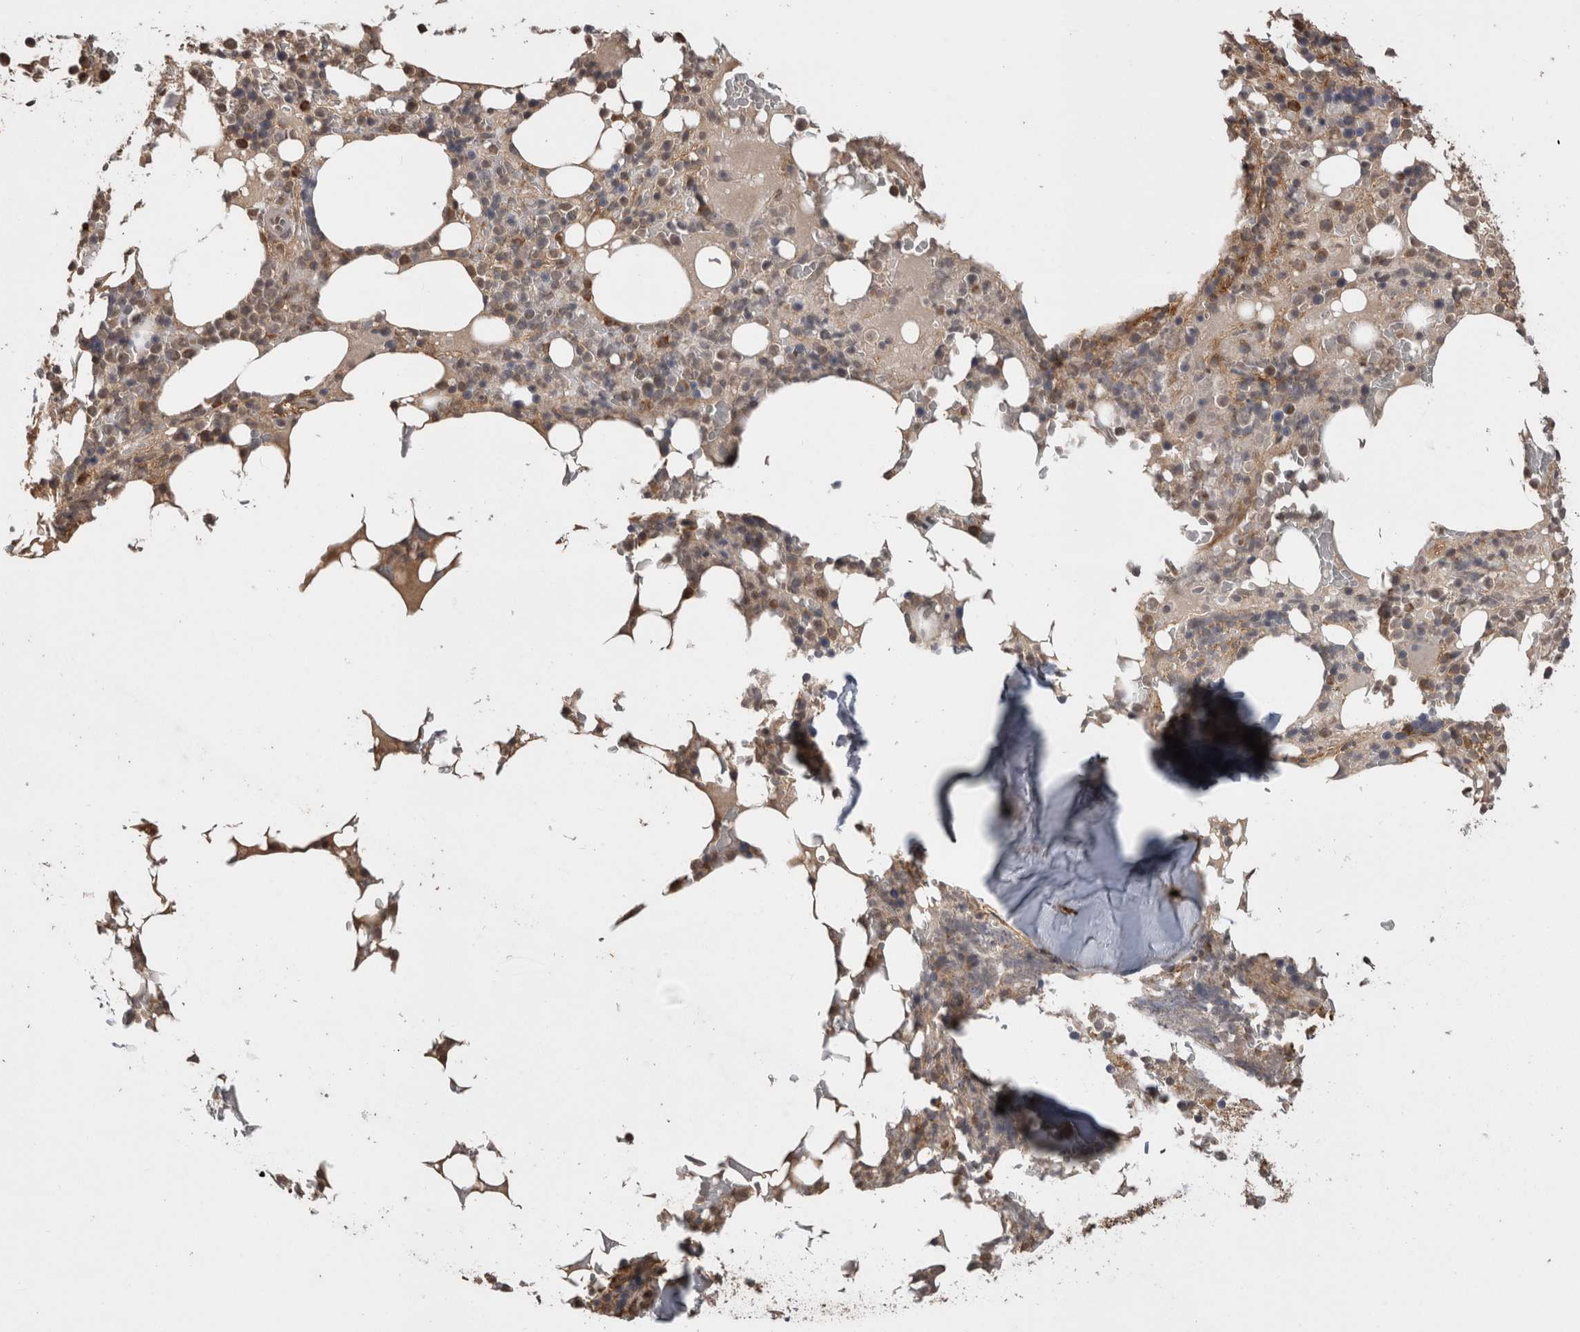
{"staining": {"intensity": "weak", "quantity": "25%-75%", "location": "cytoplasmic/membranous,nuclear"}, "tissue": "bone marrow", "cell_type": "Hematopoietic cells", "image_type": "normal", "snomed": [{"axis": "morphology", "description": "Normal tissue, NOS"}, {"axis": "topography", "description": "Bone marrow"}], "caption": "Immunohistochemistry (IHC) (DAB (3,3'-diaminobenzidine)) staining of benign bone marrow reveals weak cytoplasmic/membranous,nuclear protein staining in about 25%-75% of hematopoietic cells. Nuclei are stained in blue.", "gene": "PREP", "patient": {"sex": "male", "age": 58}}